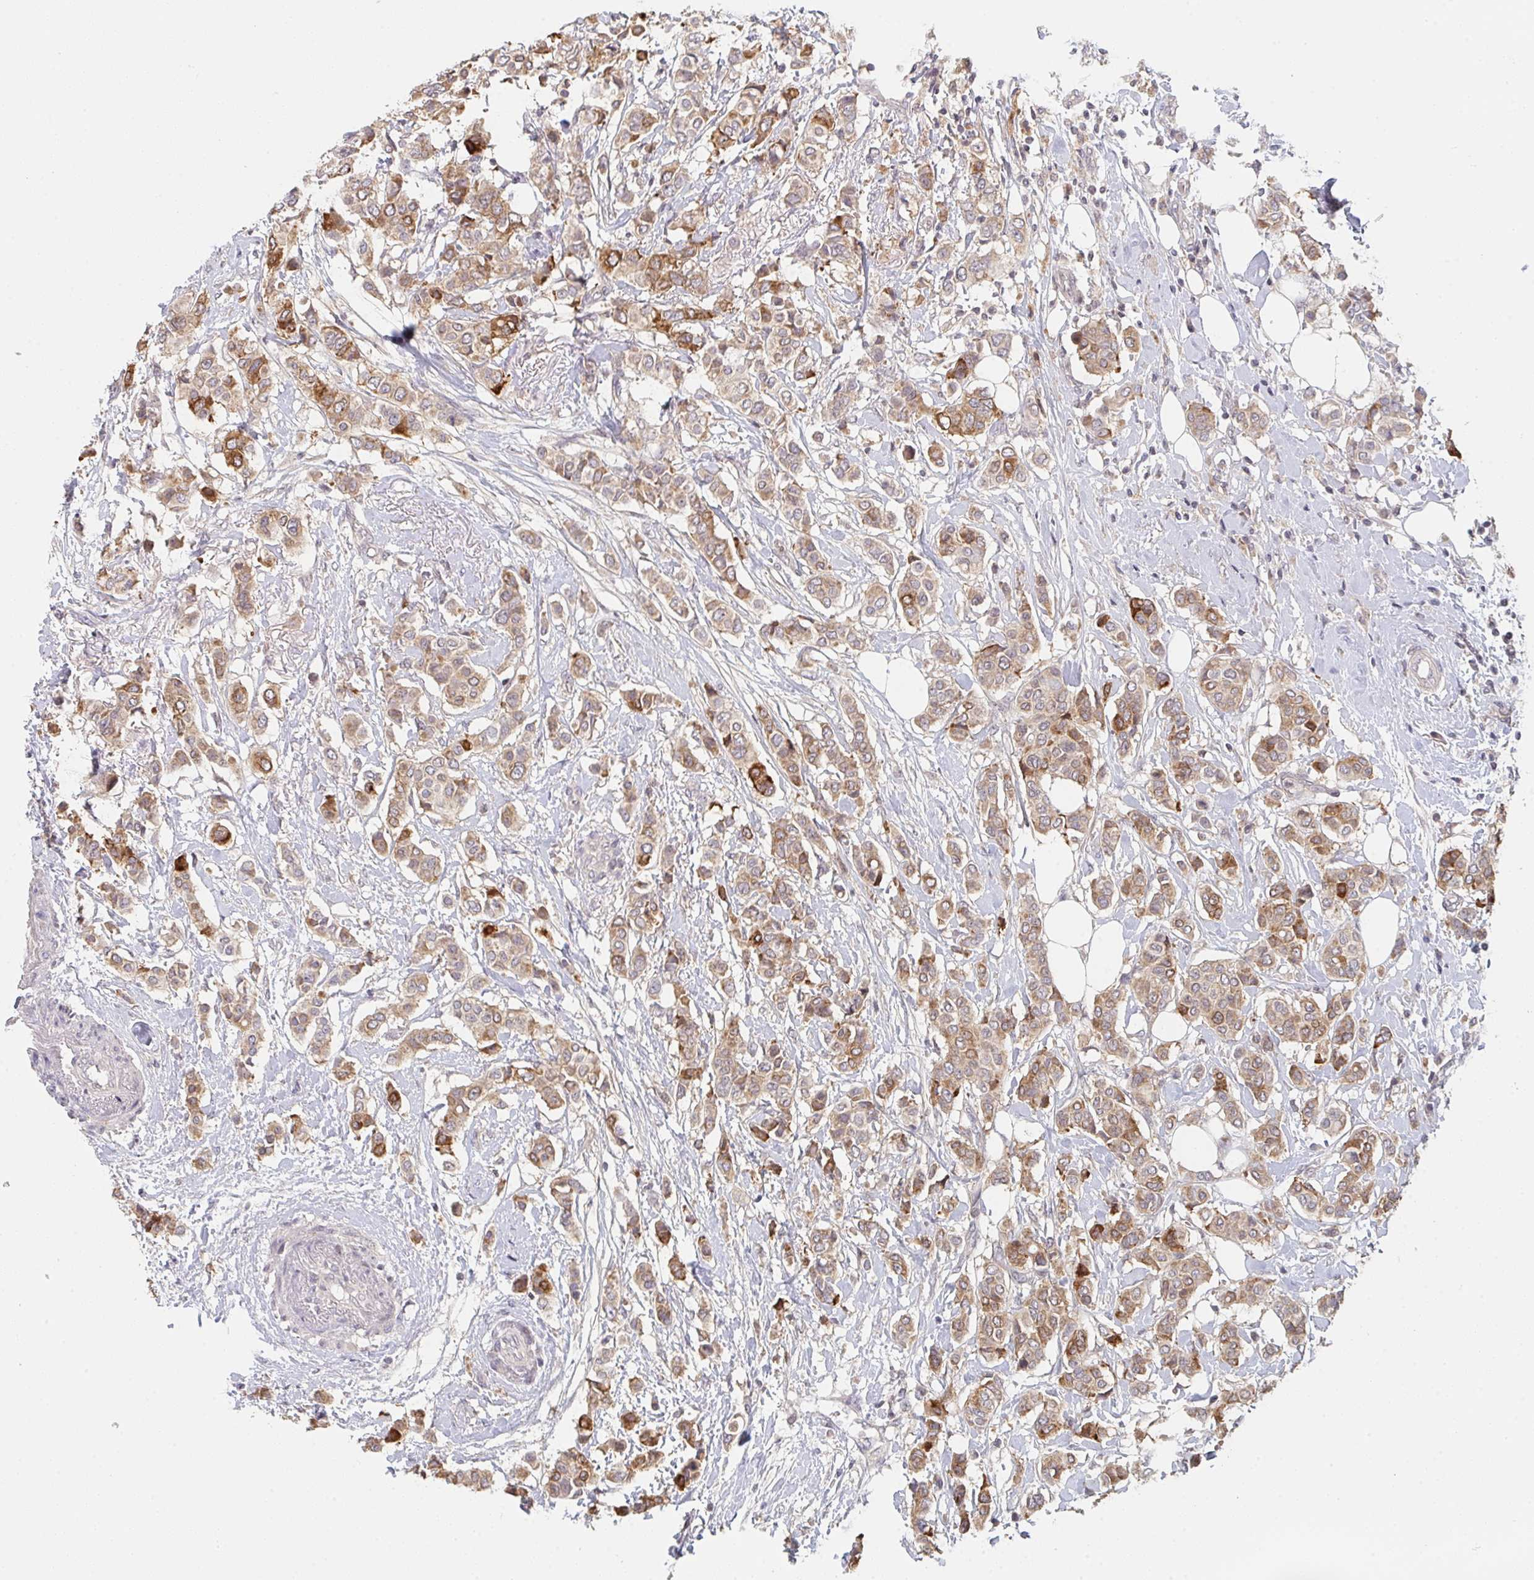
{"staining": {"intensity": "strong", "quantity": "25%-75%", "location": "cytoplasmic/membranous"}, "tissue": "breast cancer", "cell_type": "Tumor cells", "image_type": "cancer", "snomed": [{"axis": "morphology", "description": "Lobular carcinoma"}, {"axis": "topography", "description": "Breast"}], "caption": "Protein staining reveals strong cytoplasmic/membranous expression in approximately 25%-75% of tumor cells in breast cancer.", "gene": "DCST1", "patient": {"sex": "female", "age": 51}}